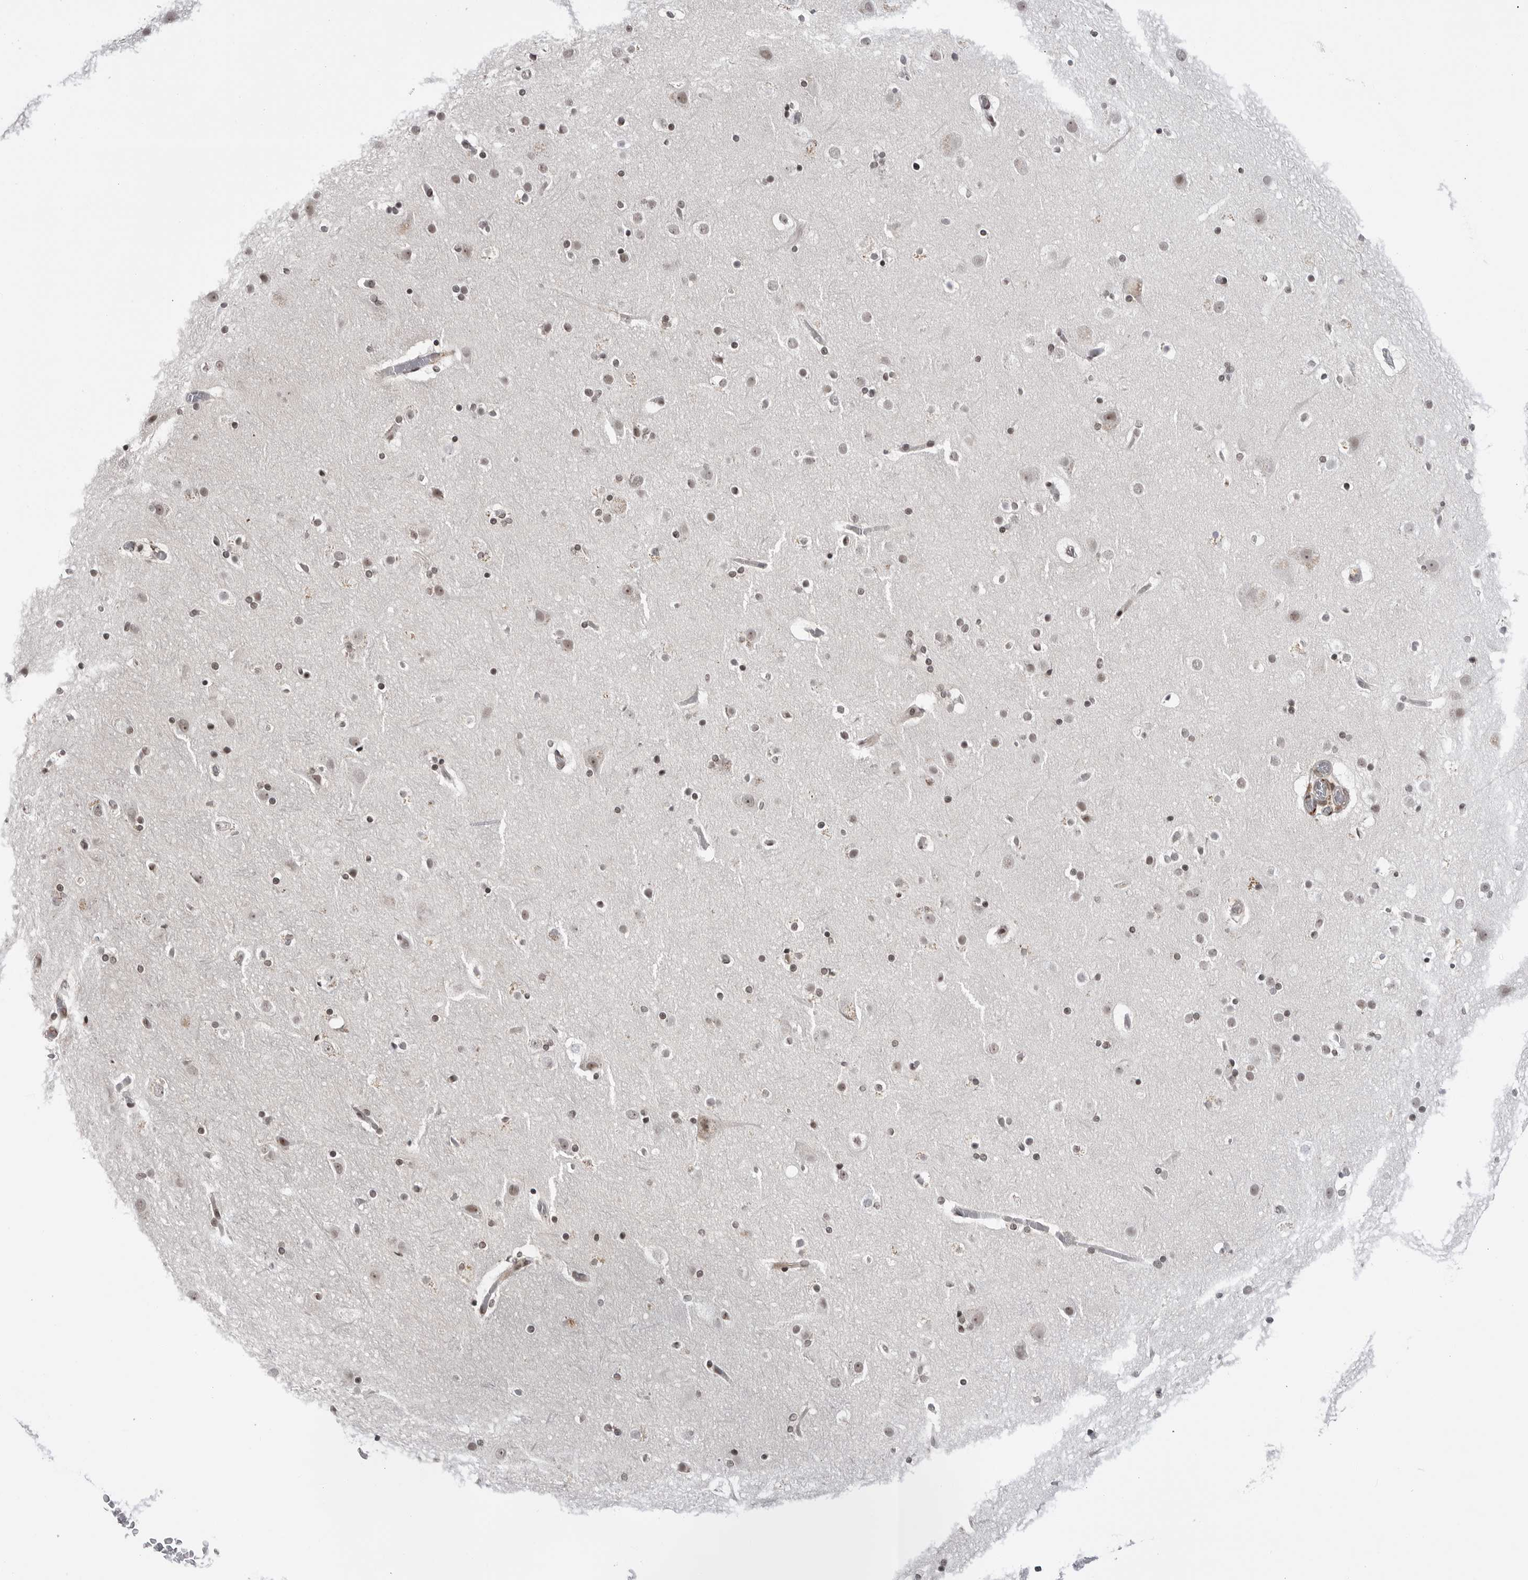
{"staining": {"intensity": "moderate", "quantity": "25%-75%", "location": "nuclear"}, "tissue": "cerebral cortex", "cell_type": "Endothelial cells", "image_type": "normal", "snomed": [{"axis": "morphology", "description": "Normal tissue, NOS"}, {"axis": "topography", "description": "Cerebral cortex"}], "caption": "A medium amount of moderate nuclear positivity is identified in about 25%-75% of endothelial cells in unremarkable cerebral cortex.", "gene": "TRIM66", "patient": {"sex": "male", "age": 57}}